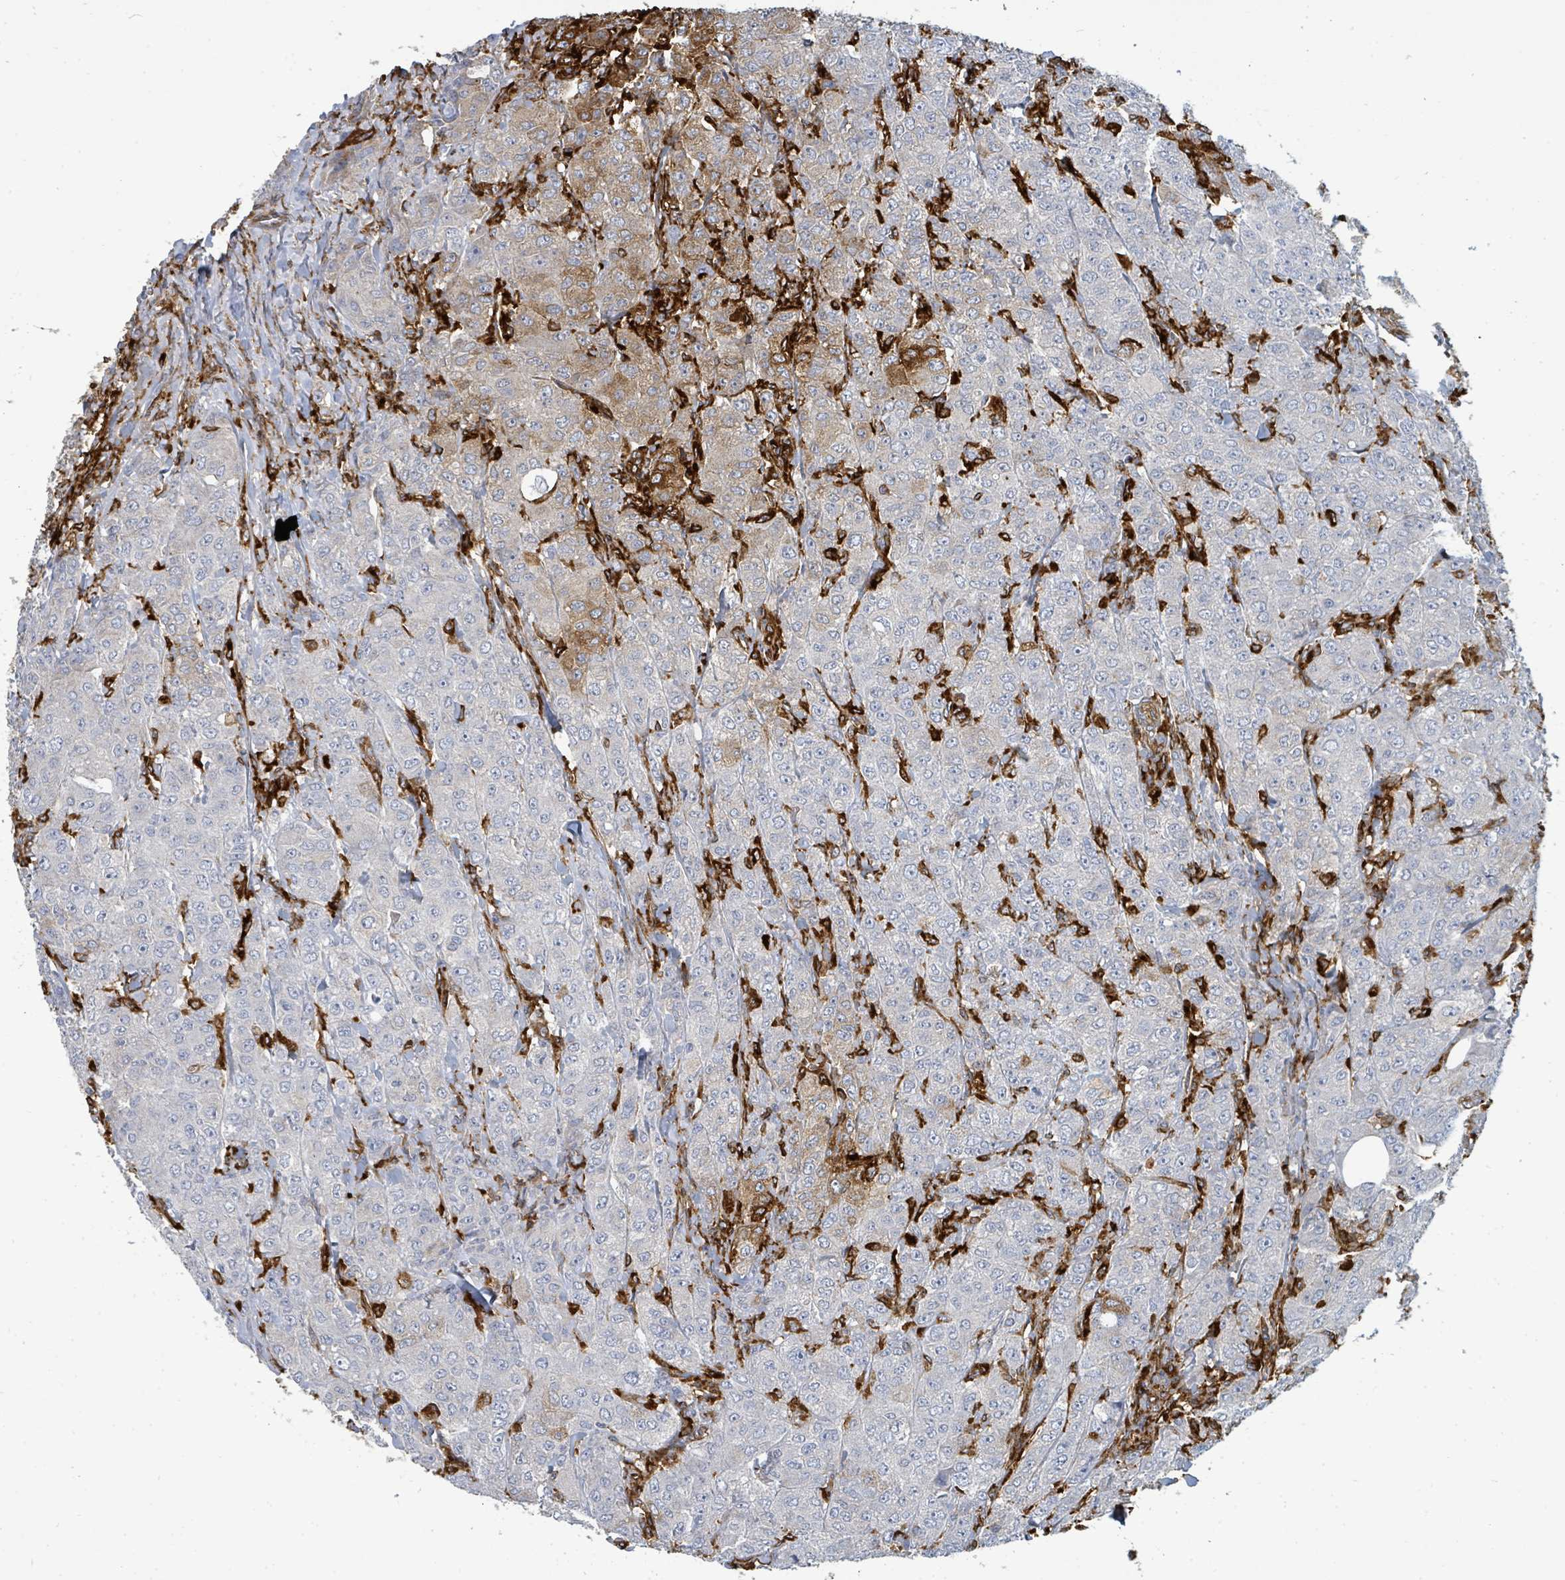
{"staining": {"intensity": "moderate", "quantity": "<25%", "location": "cytoplasmic/membranous"}, "tissue": "breast cancer", "cell_type": "Tumor cells", "image_type": "cancer", "snomed": [{"axis": "morphology", "description": "Duct carcinoma"}, {"axis": "topography", "description": "Breast"}], "caption": "An image of breast intraductal carcinoma stained for a protein displays moderate cytoplasmic/membranous brown staining in tumor cells. (Brightfield microscopy of DAB IHC at high magnification).", "gene": "IFIT1", "patient": {"sex": "female", "age": 43}}